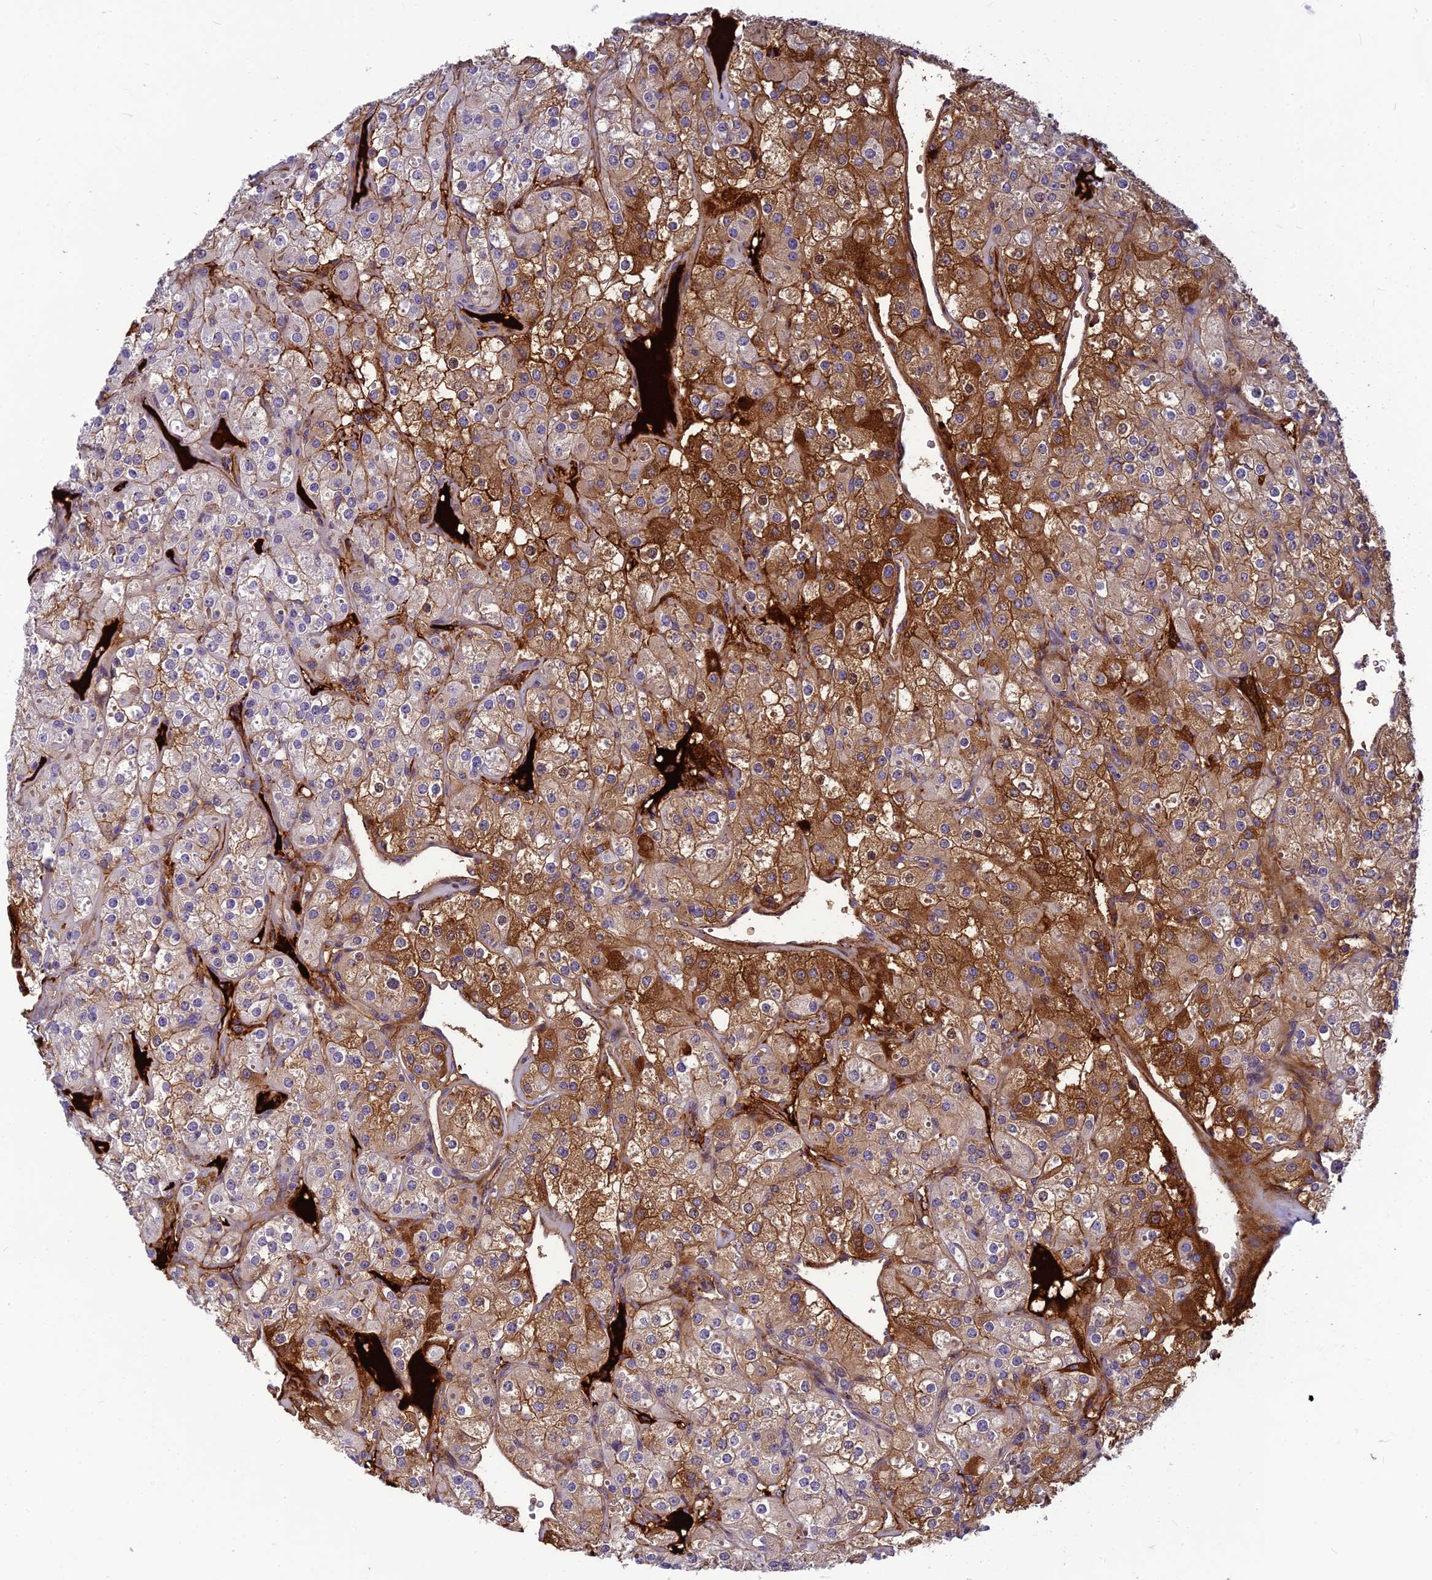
{"staining": {"intensity": "moderate", "quantity": "25%-75%", "location": "cytoplasmic/membranous"}, "tissue": "renal cancer", "cell_type": "Tumor cells", "image_type": "cancer", "snomed": [{"axis": "morphology", "description": "Adenocarcinoma, NOS"}, {"axis": "topography", "description": "Kidney"}], "caption": "Immunohistochemistry (IHC) staining of adenocarcinoma (renal), which exhibits medium levels of moderate cytoplasmic/membranous positivity in about 25%-75% of tumor cells indicating moderate cytoplasmic/membranous protein positivity. The staining was performed using DAB (brown) for protein detection and nuclei were counterstained in hematoxylin (blue).", "gene": "CLEC11A", "patient": {"sex": "male", "age": 77}}